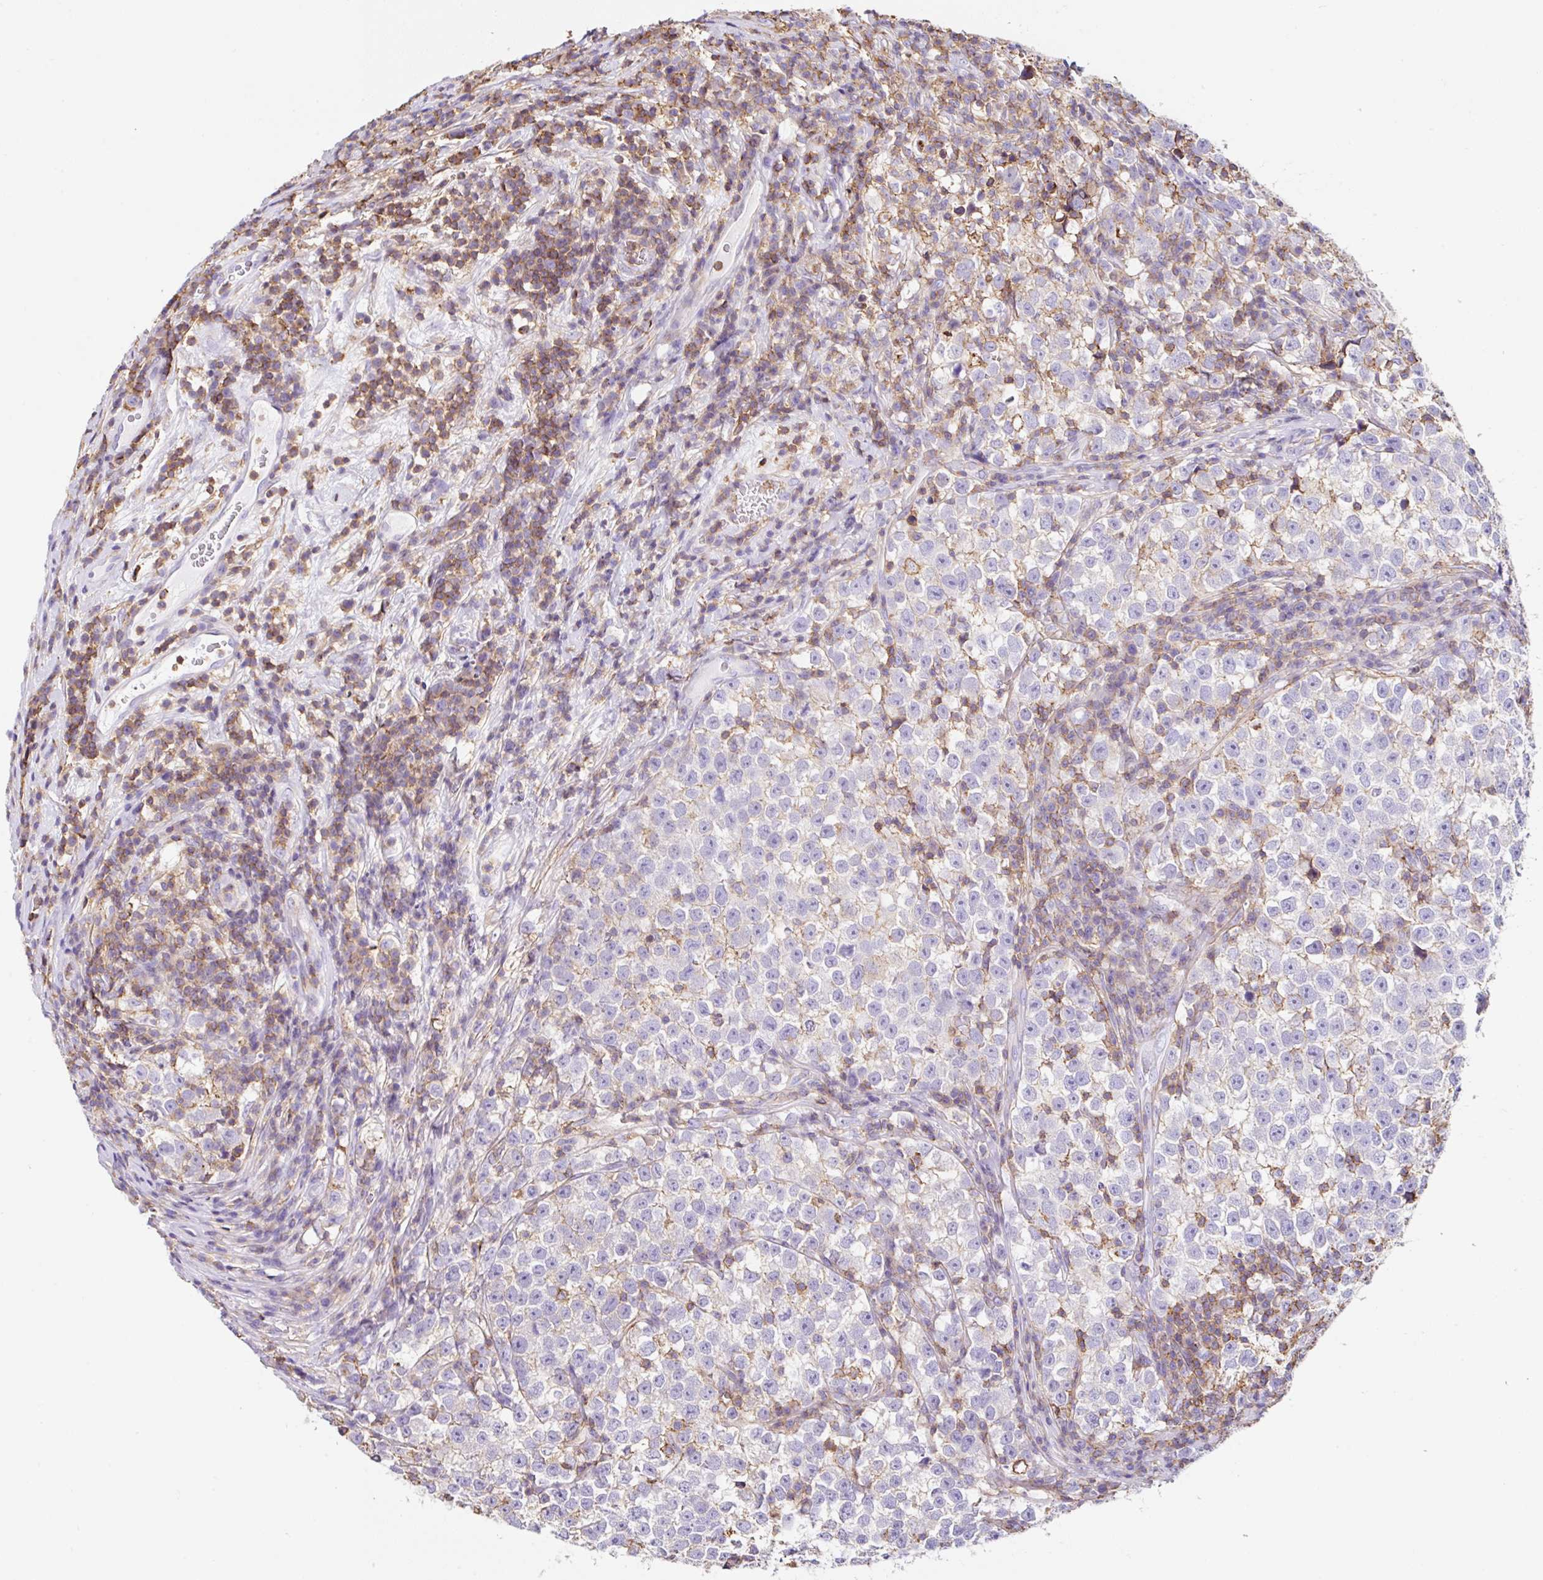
{"staining": {"intensity": "negative", "quantity": "none", "location": "none"}, "tissue": "testis cancer", "cell_type": "Tumor cells", "image_type": "cancer", "snomed": [{"axis": "morphology", "description": "Normal tissue, NOS"}, {"axis": "morphology", "description": "Seminoma, NOS"}, {"axis": "topography", "description": "Testis"}], "caption": "This photomicrograph is of testis cancer stained with IHC to label a protein in brown with the nuclei are counter-stained blue. There is no positivity in tumor cells.", "gene": "MTTP", "patient": {"sex": "male", "age": 43}}